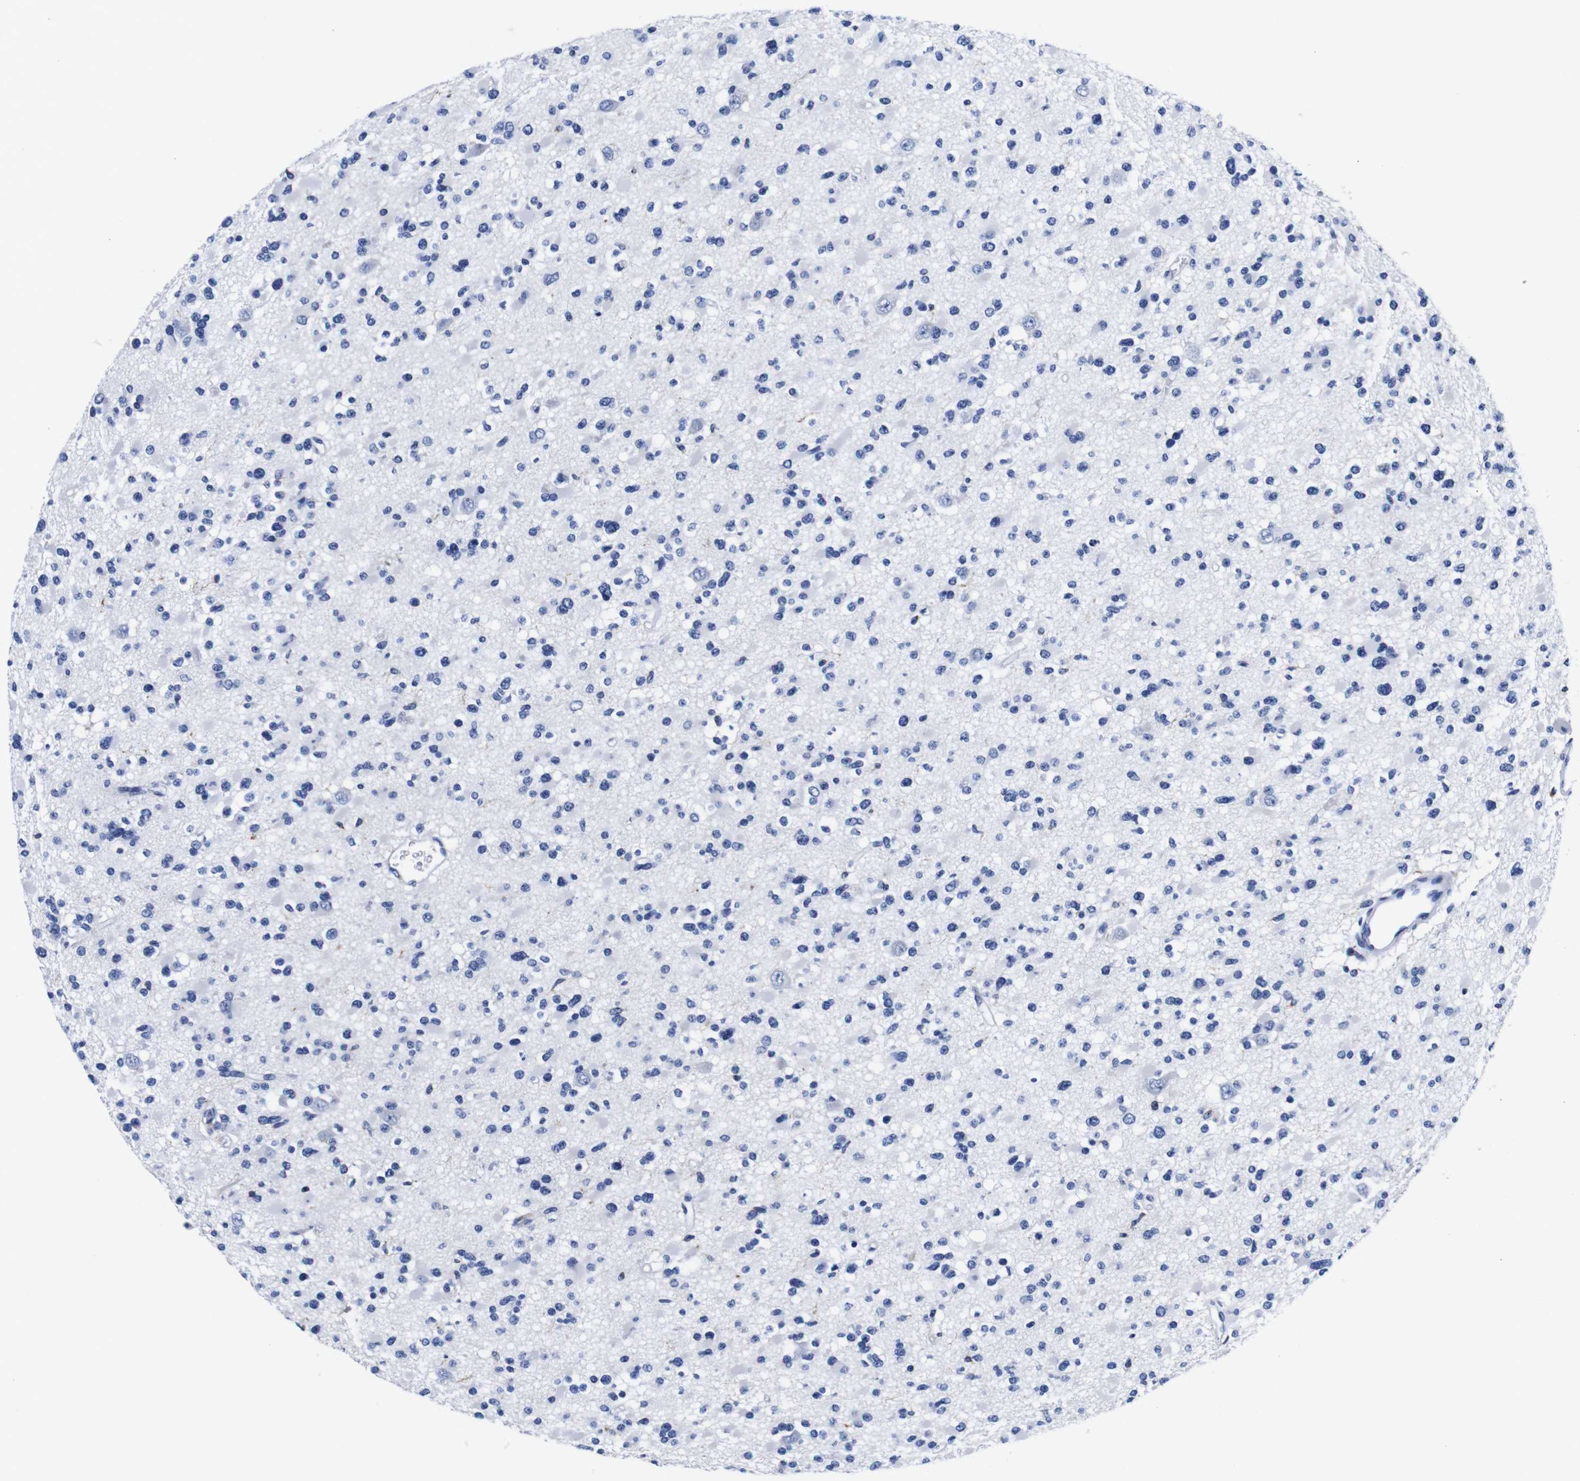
{"staining": {"intensity": "negative", "quantity": "none", "location": "none"}, "tissue": "glioma", "cell_type": "Tumor cells", "image_type": "cancer", "snomed": [{"axis": "morphology", "description": "Glioma, malignant, Low grade"}, {"axis": "topography", "description": "Brain"}], "caption": "Immunohistochemistry (IHC) photomicrograph of neoplastic tissue: glioma stained with DAB demonstrates no significant protein positivity in tumor cells.", "gene": "HLA-DMB", "patient": {"sex": "female", "age": 22}}